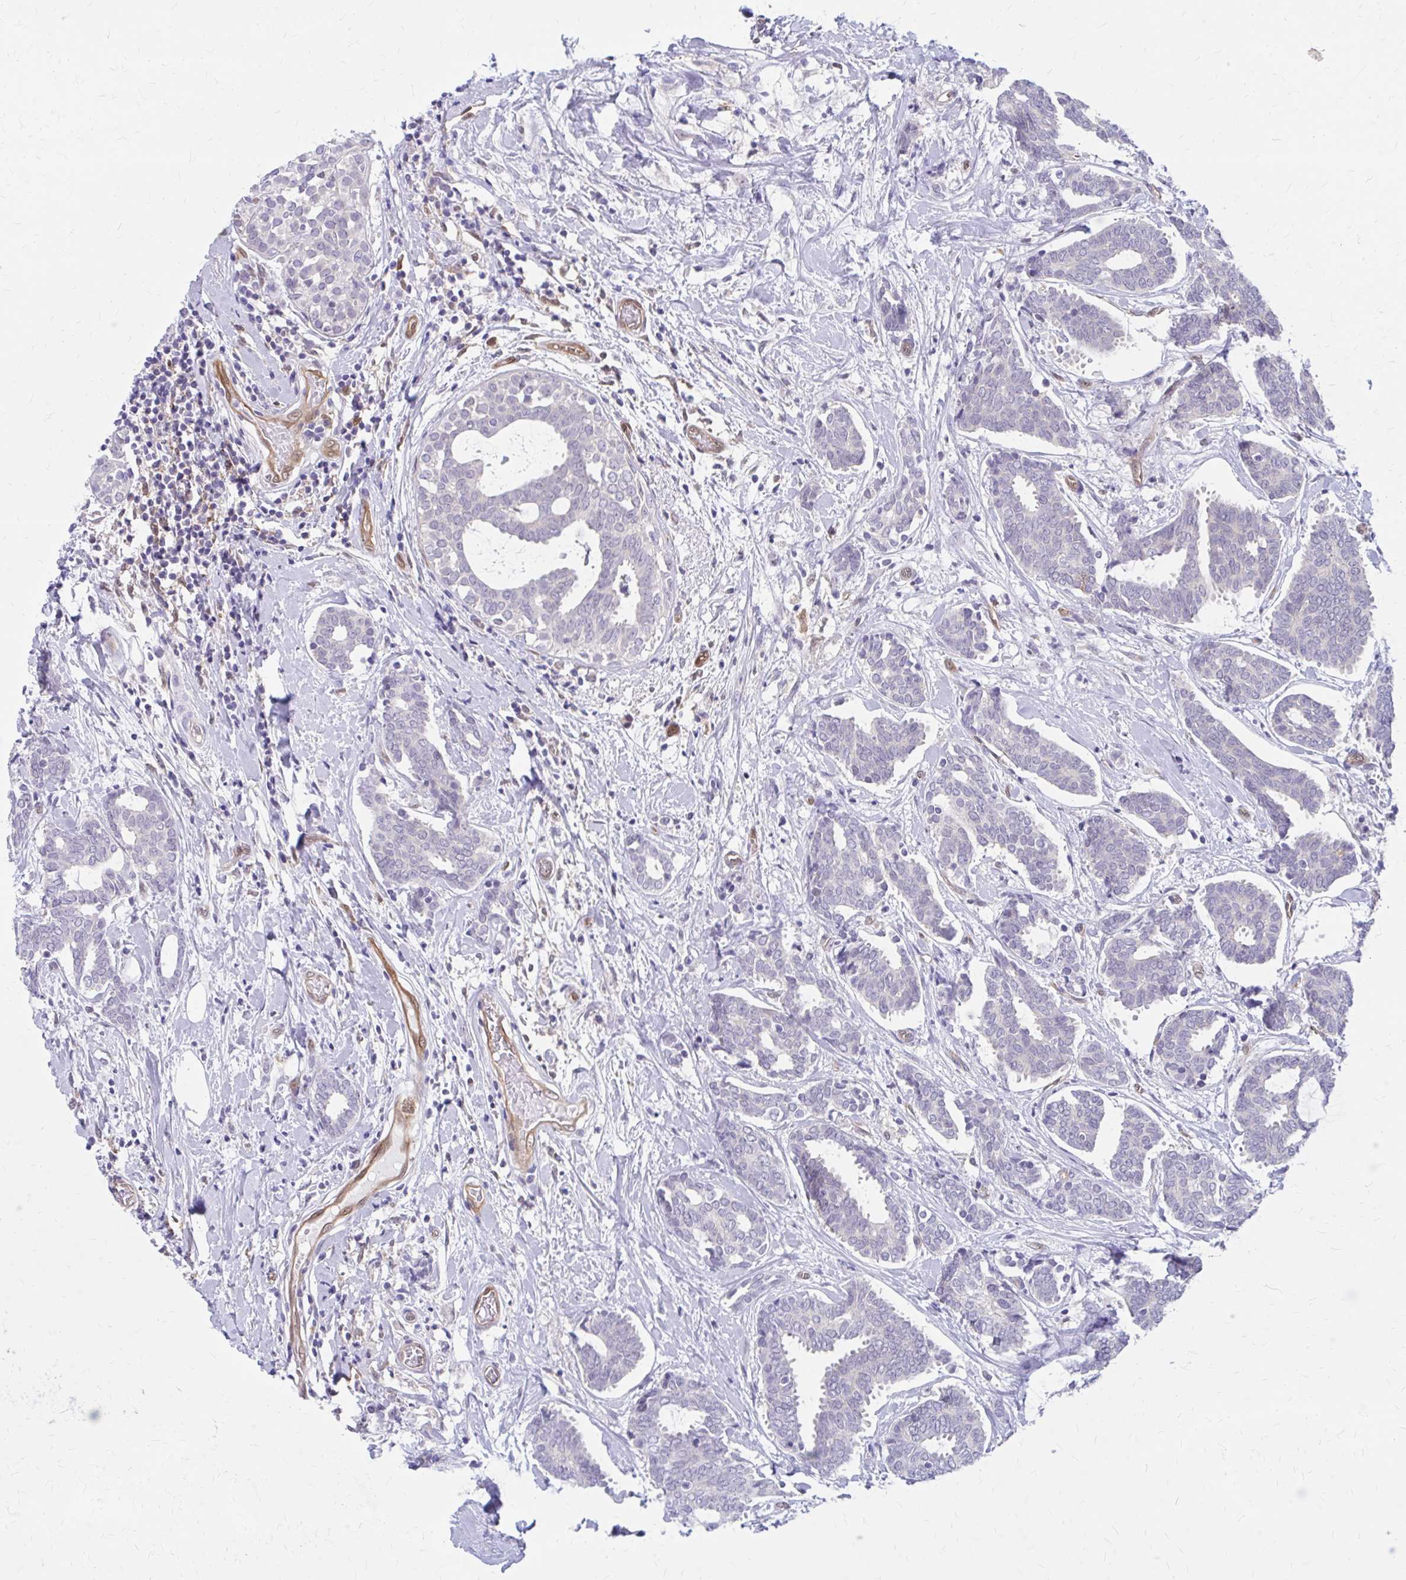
{"staining": {"intensity": "negative", "quantity": "none", "location": "none"}, "tissue": "breast cancer", "cell_type": "Tumor cells", "image_type": "cancer", "snomed": [{"axis": "morphology", "description": "Intraductal carcinoma, in situ"}, {"axis": "morphology", "description": "Duct carcinoma"}, {"axis": "morphology", "description": "Lobular carcinoma, in situ"}, {"axis": "topography", "description": "Breast"}], "caption": "DAB (3,3'-diaminobenzidine) immunohistochemical staining of human intraductal carcinoma,  in situ (breast) displays no significant expression in tumor cells. (DAB (3,3'-diaminobenzidine) immunohistochemistry (IHC), high magnification).", "gene": "CLIC2", "patient": {"sex": "female", "age": 44}}